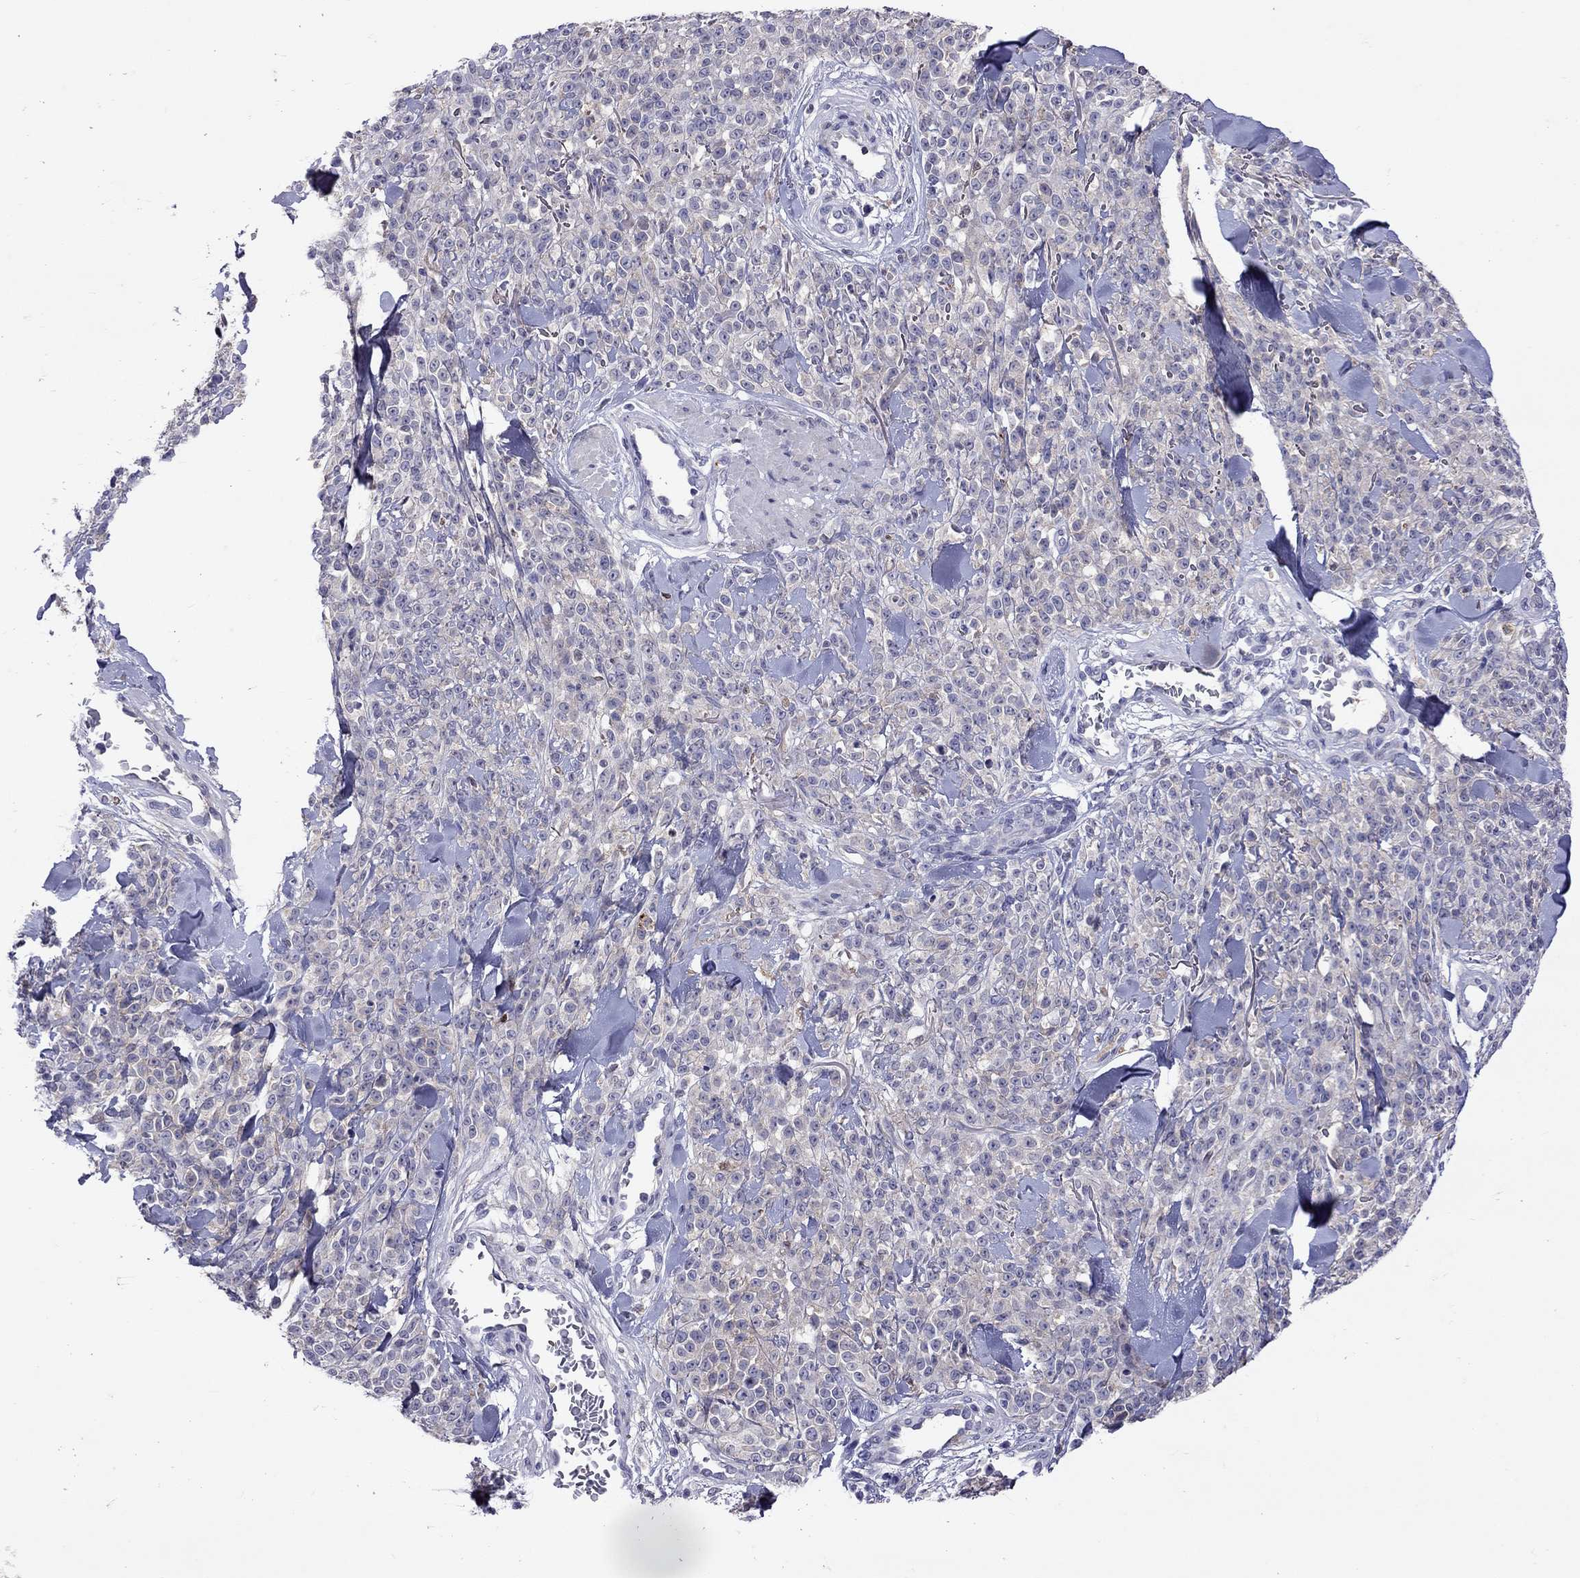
{"staining": {"intensity": "negative", "quantity": "none", "location": "none"}, "tissue": "melanoma", "cell_type": "Tumor cells", "image_type": "cancer", "snomed": [{"axis": "morphology", "description": "Malignant melanoma, NOS"}, {"axis": "topography", "description": "Skin"}, {"axis": "topography", "description": "Skin of trunk"}], "caption": "Human malignant melanoma stained for a protein using immunohistochemistry reveals no expression in tumor cells.", "gene": "SERPINA3", "patient": {"sex": "male", "age": 74}}